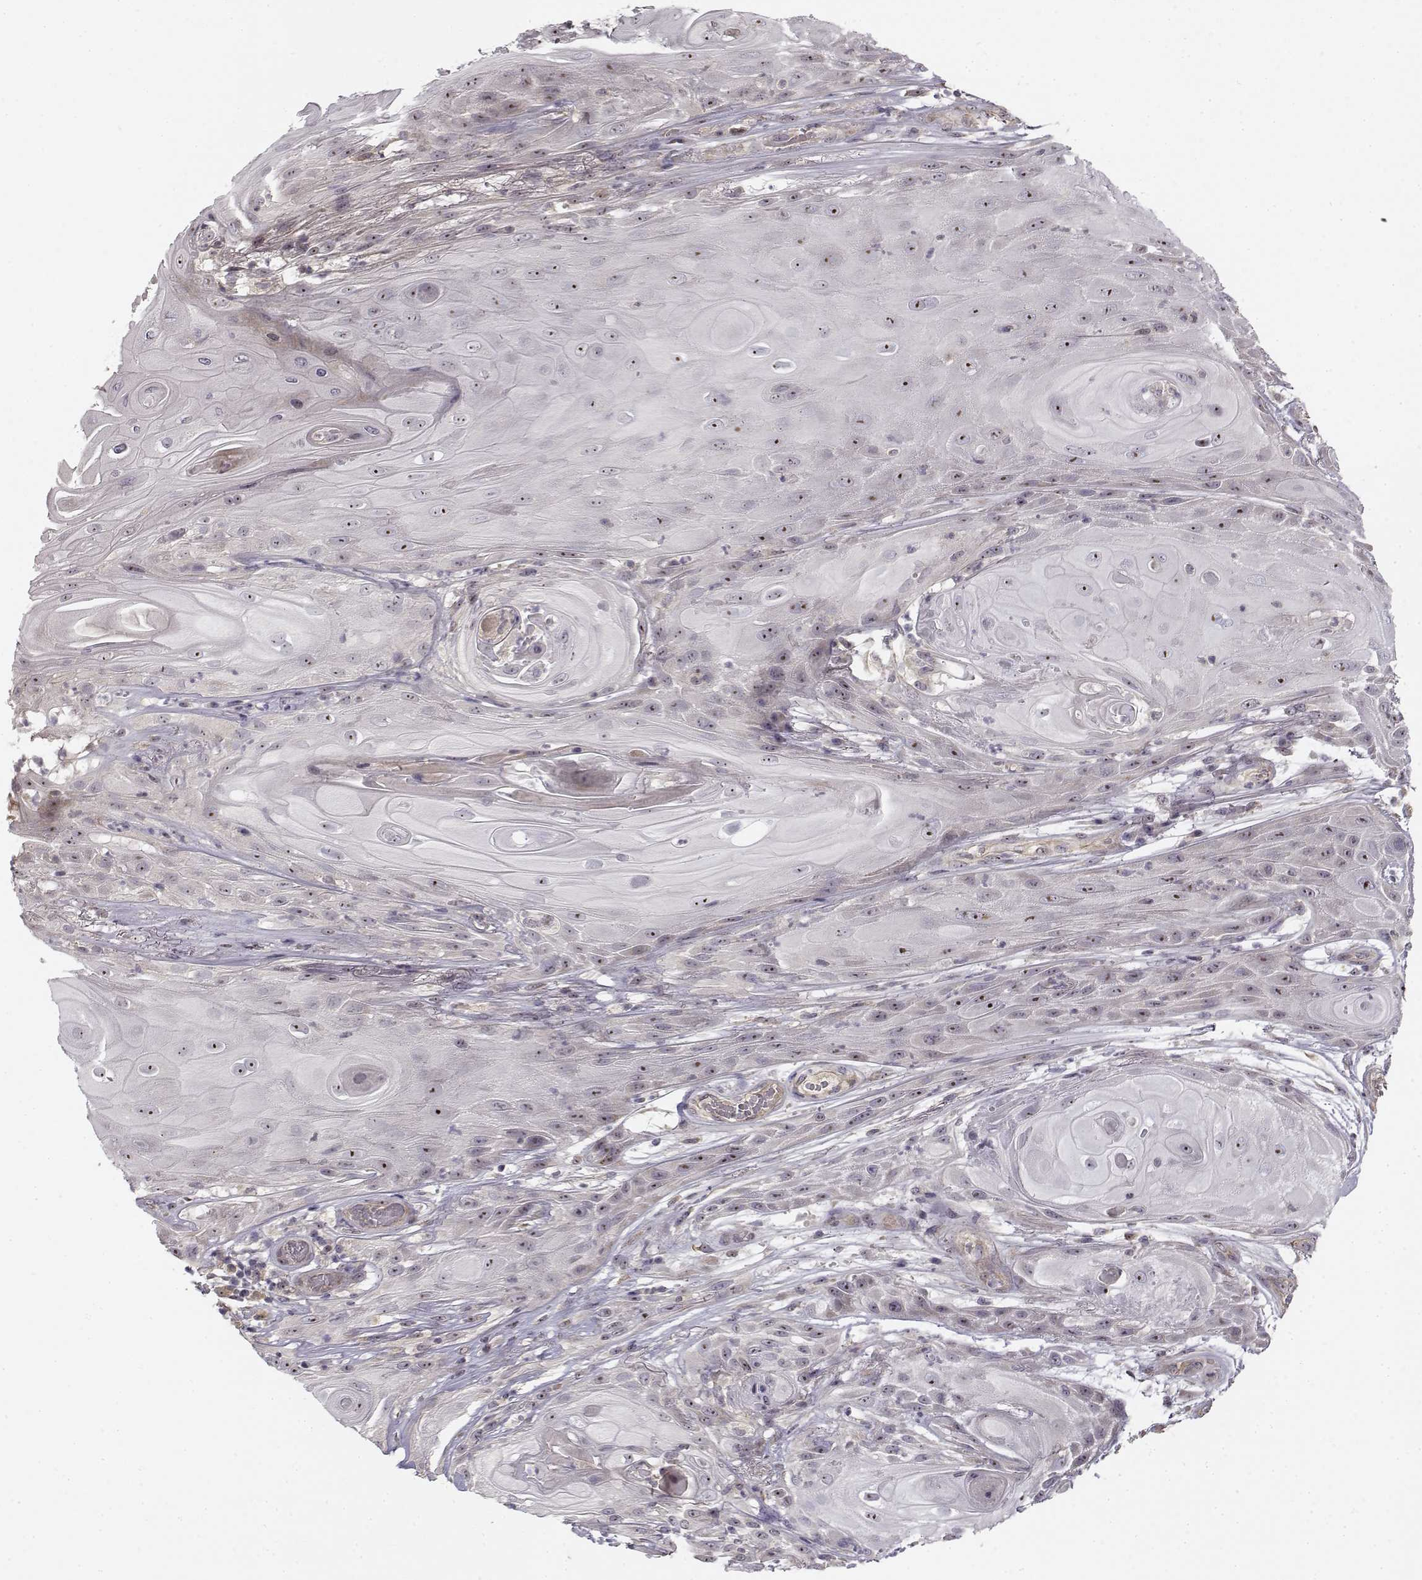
{"staining": {"intensity": "weak", "quantity": ">75%", "location": "nuclear"}, "tissue": "skin cancer", "cell_type": "Tumor cells", "image_type": "cancer", "snomed": [{"axis": "morphology", "description": "Squamous cell carcinoma, NOS"}, {"axis": "topography", "description": "Skin"}], "caption": "A high-resolution histopathology image shows IHC staining of skin cancer, which demonstrates weak nuclear positivity in about >75% of tumor cells.", "gene": "MED12L", "patient": {"sex": "male", "age": 62}}